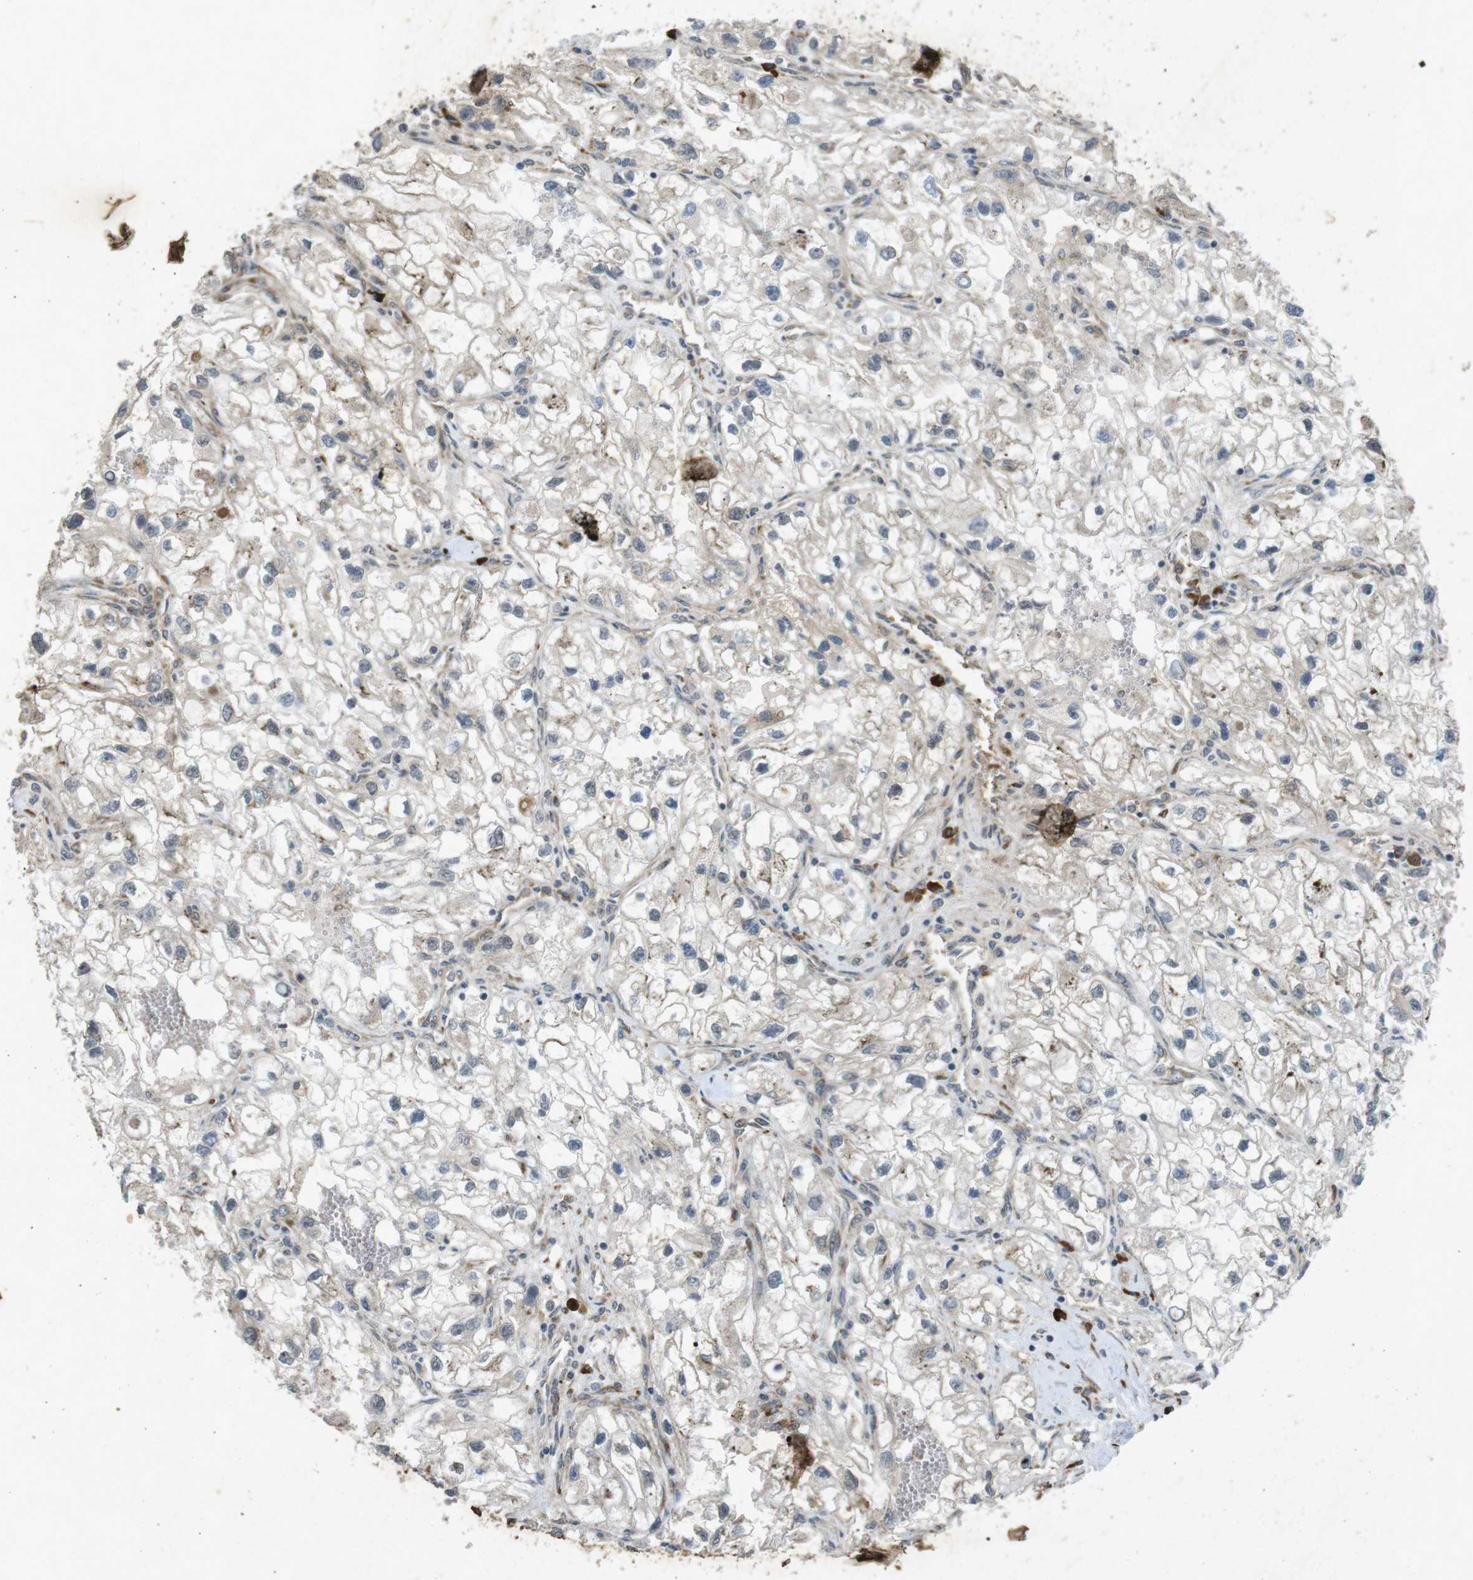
{"staining": {"intensity": "weak", "quantity": ">75%", "location": "cytoplasmic/membranous"}, "tissue": "renal cancer", "cell_type": "Tumor cells", "image_type": "cancer", "snomed": [{"axis": "morphology", "description": "Adenocarcinoma, NOS"}, {"axis": "topography", "description": "Kidney"}], "caption": "Renal adenocarcinoma stained for a protein reveals weak cytoplasmic/membranous positivity in tumor cells.", "gene": "FLCN", "patient": {"sex": "female", "age": 70}}